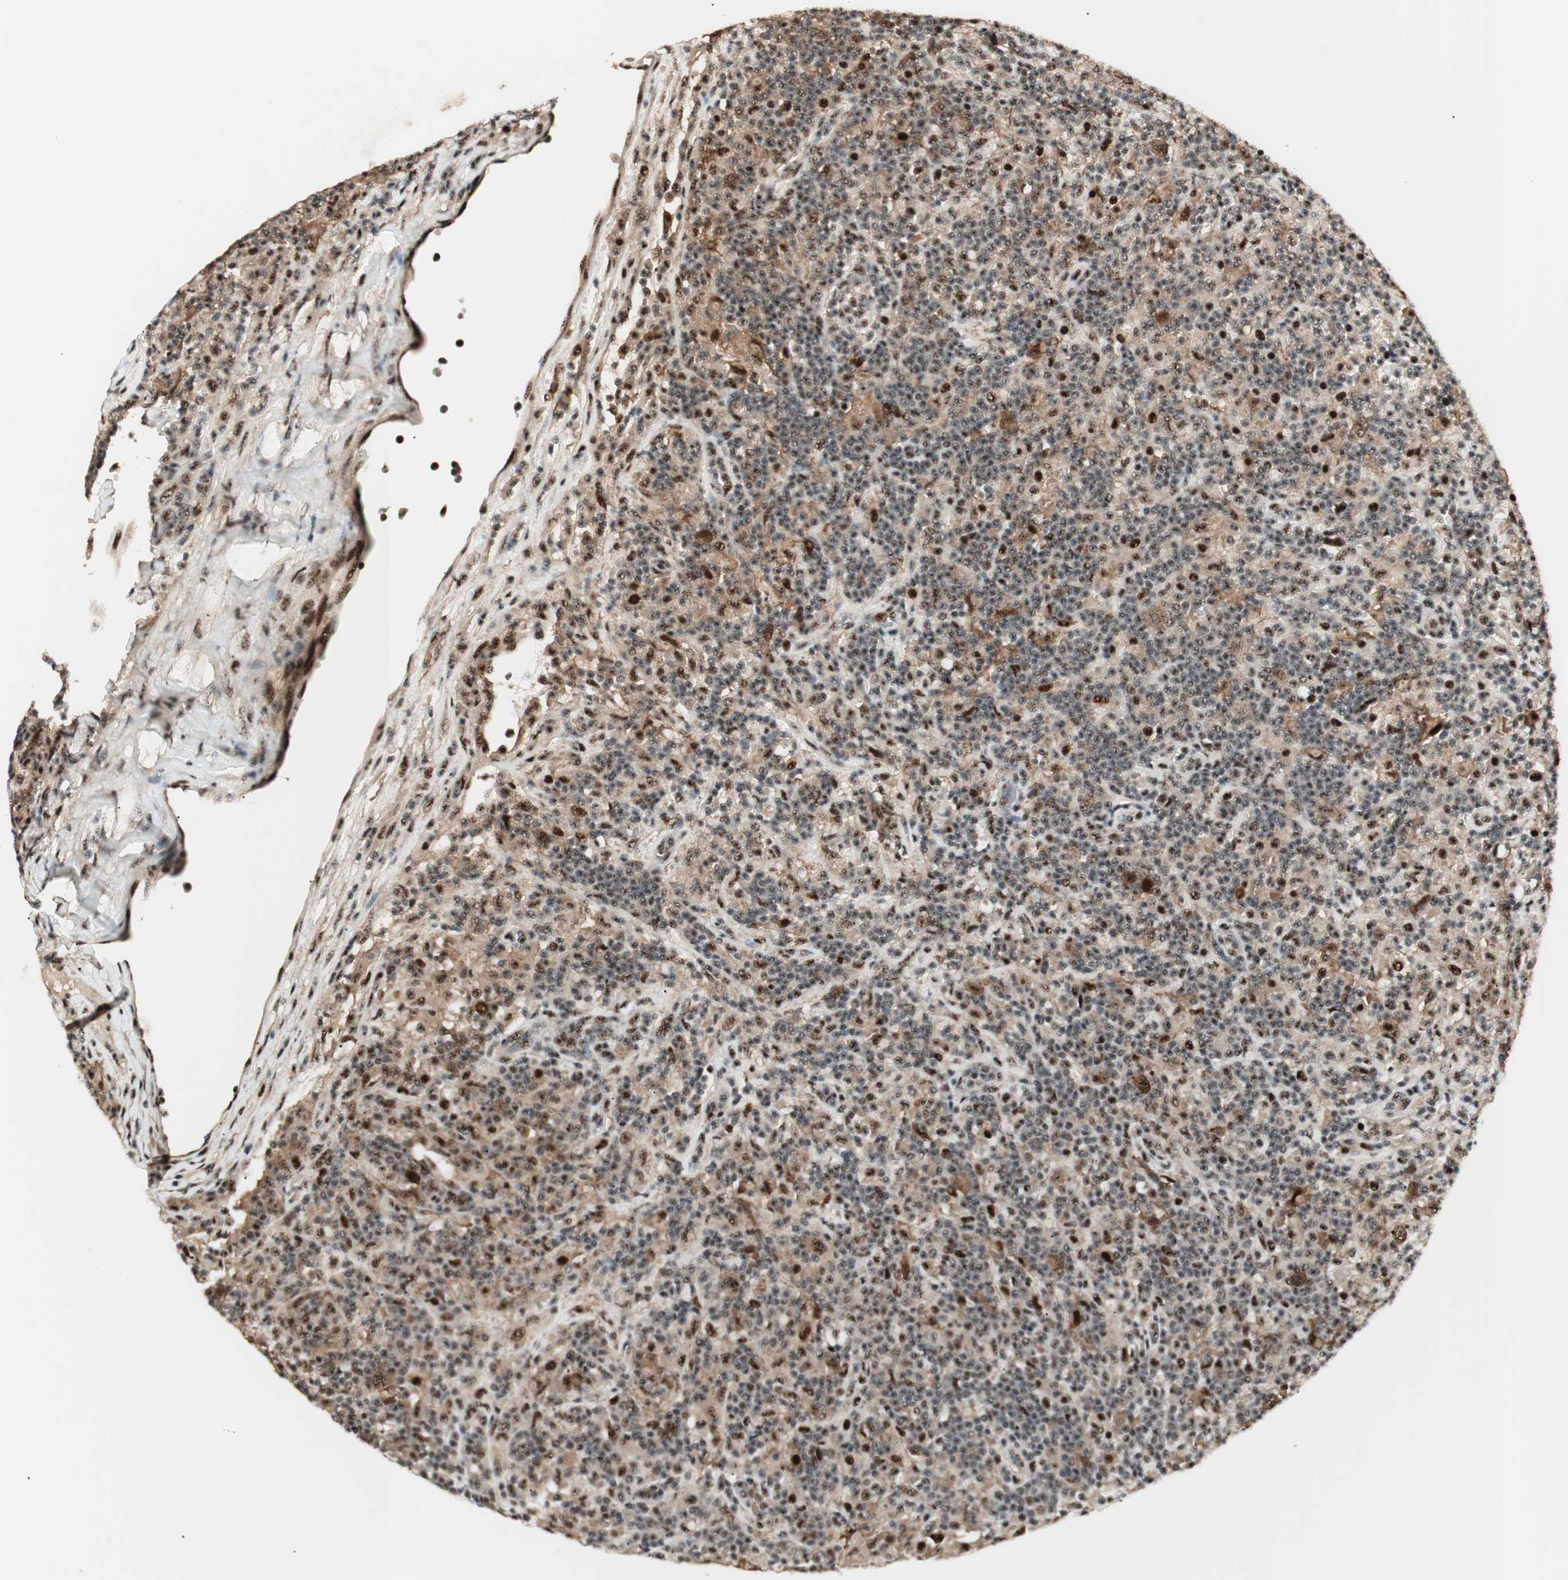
{"staining": {"intensity": "strong", "quantity": "25%-75%", "location": "nuclear"}, "tissue": "lymphoma", "cell_type": "Tumor cells", "image_type": "cancer", "snomed": [{"axis": "morphology", "description": "Hodgkin's disease, NOS"}, {"axis": "topography", "description": "Lymph node"}], "caption": "DAB immunohistochemical staining of lymphoma demonstrates strong nuclear protein staining in approximately 25%-75% of tumor cells. Nuclei are stained in blue.", "gene": "NR5A2", "patient": {"sex": "male", "age": 70}}